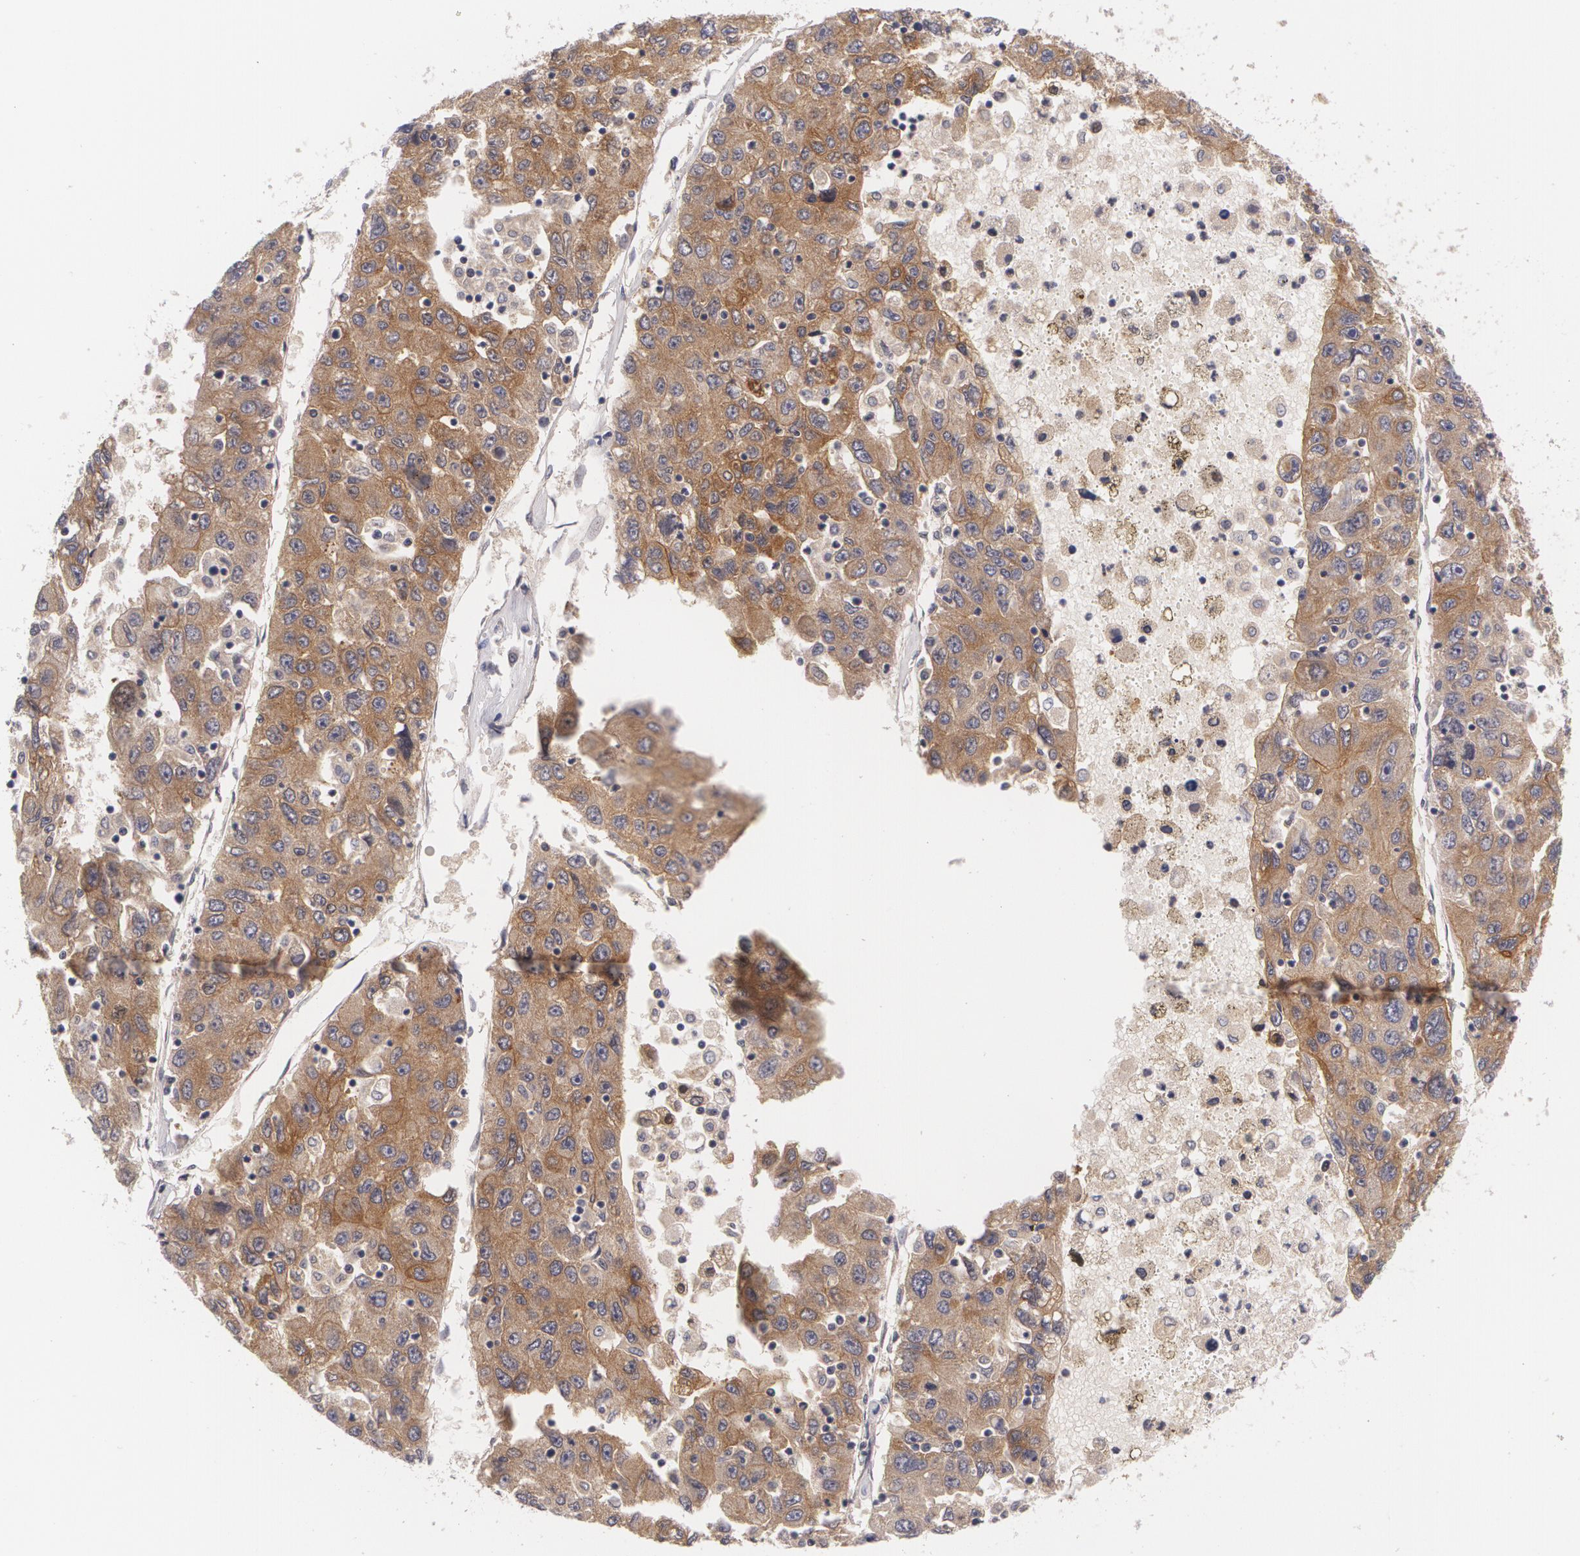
{"staining": {"intensity": "moderate", "quantity": ">75%", "location": "cytoplasmic/membranous"}, "tissue": "liver cancer", "cell_type": "Tumor cells", "image_type": "cancer", "snomed": [{"axis": "morphology", "description": "Carcinoma, Hepatocellular, NOS"}, {"axis": "topography", "description": "Liver"}], "caption": "This photomicrograph exhibits liver hepatocellular carcinoma stained with immunohistochemistry (IHC) to label a protein in brown. The cytoplasmic/membranous of tumor cells show moderate positivity for the protein. Nuclei are counter-stained blue.", "gene": "CASK", "patient": {"sex": "male", "age": 49}}